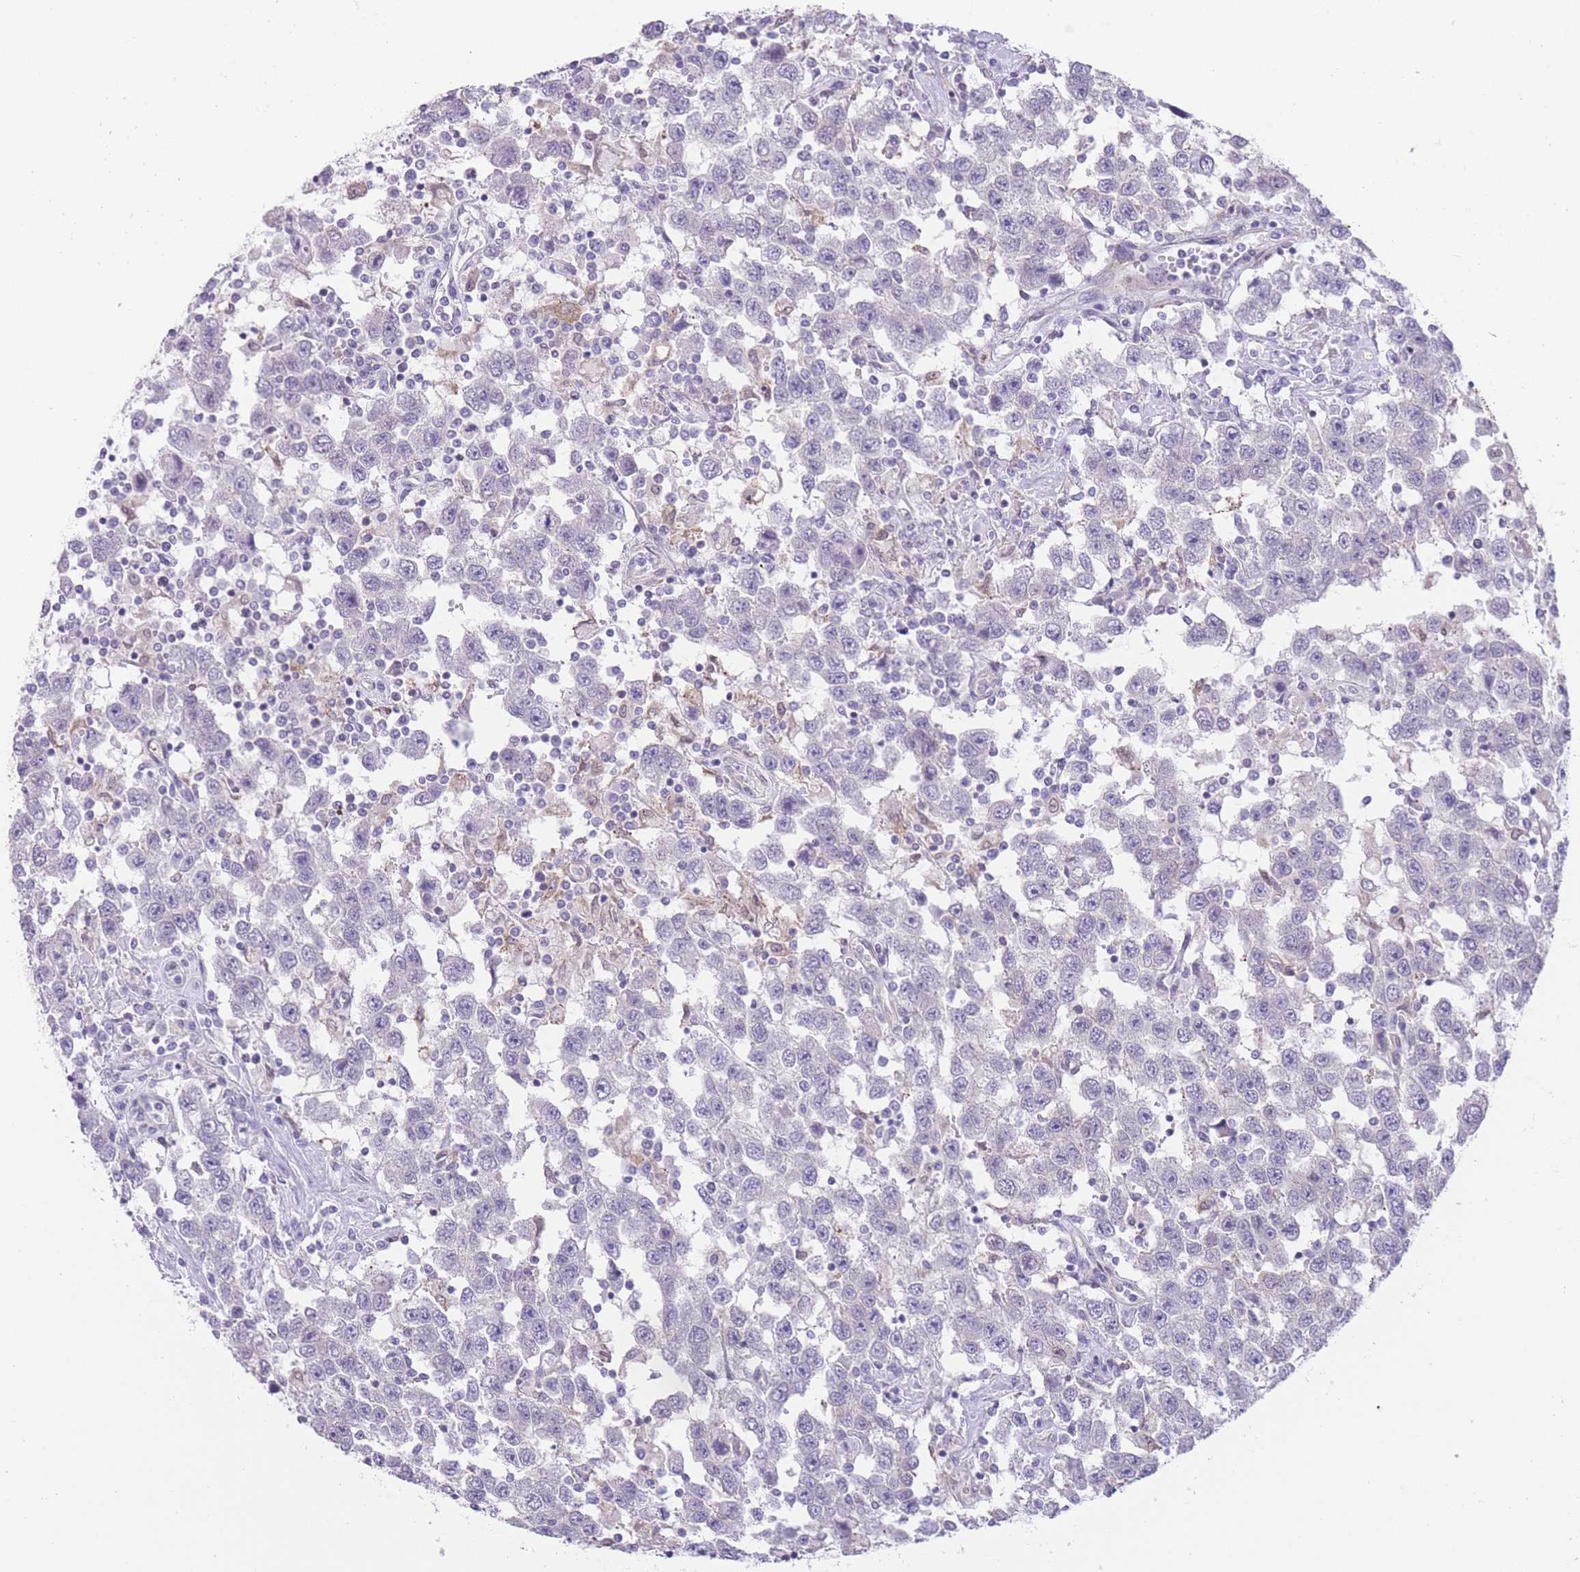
{"staining": {"intensity": "negative", "quantity": "none", "location": "none"}, "tissue": "testis cancer", "cell_type": "Tumor cells", "image_type": "cancer", "snomed": [{"axis": "morphology", "description": "Seminoma, NOS"}, {"axis": "topography", "description": "Testis"}], "caption": "High magnification brightfield microscopy of testis cancer stained with DAB (3,3'-diaminobenzidine) (brown) and counterstained with hematoxylin (blue): tumor cells show no significant positivity.", "gene": "OR11H12", "patient": {"sex": "male", "age": 41}}